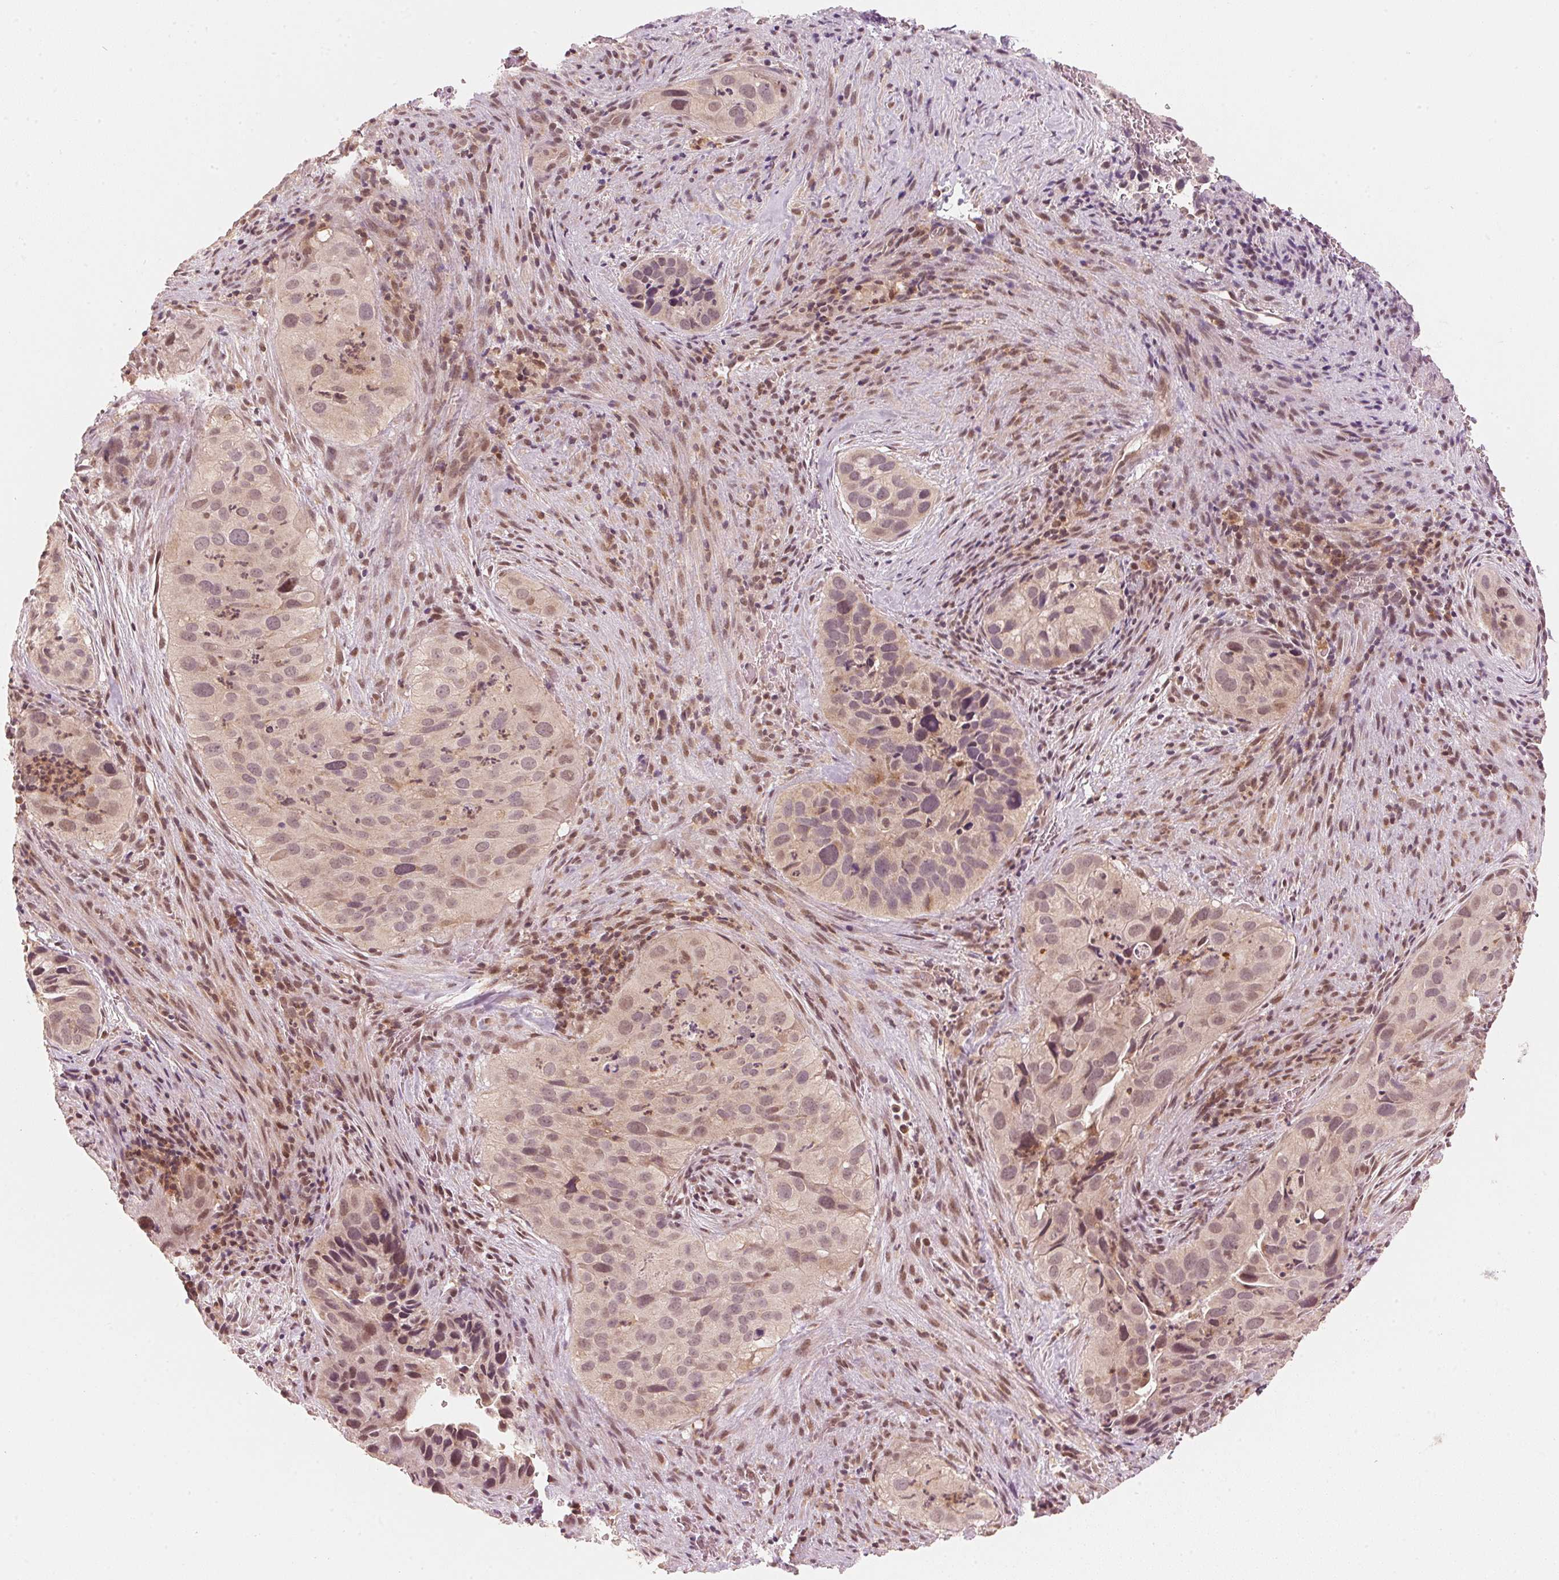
{"staining": {"intensity": "weak", "quantity": "25%-75%", "location": "cytoplasmic/membranous"}, "tissue": "cervical cancer", "cell_type": "Tumor cells", "image_type": "cancer", "snomed": [{"axis": "morphology", "description": "Squamous cell carcinoma, NOS"}, {"axis": "topography", "description": "Cervix"}], "caption": "Immunohistochemical staining of cervical cancer displays weak cytoplasmic/membranous protein staining in approximately 25%-75% of tumor cells. (DAB (3,3'-diaminobenzidine) IHC with brightfield microscopy, high magnification).", "gene": "C2orf73", "patient": {"sex": "female", "age": 38}}